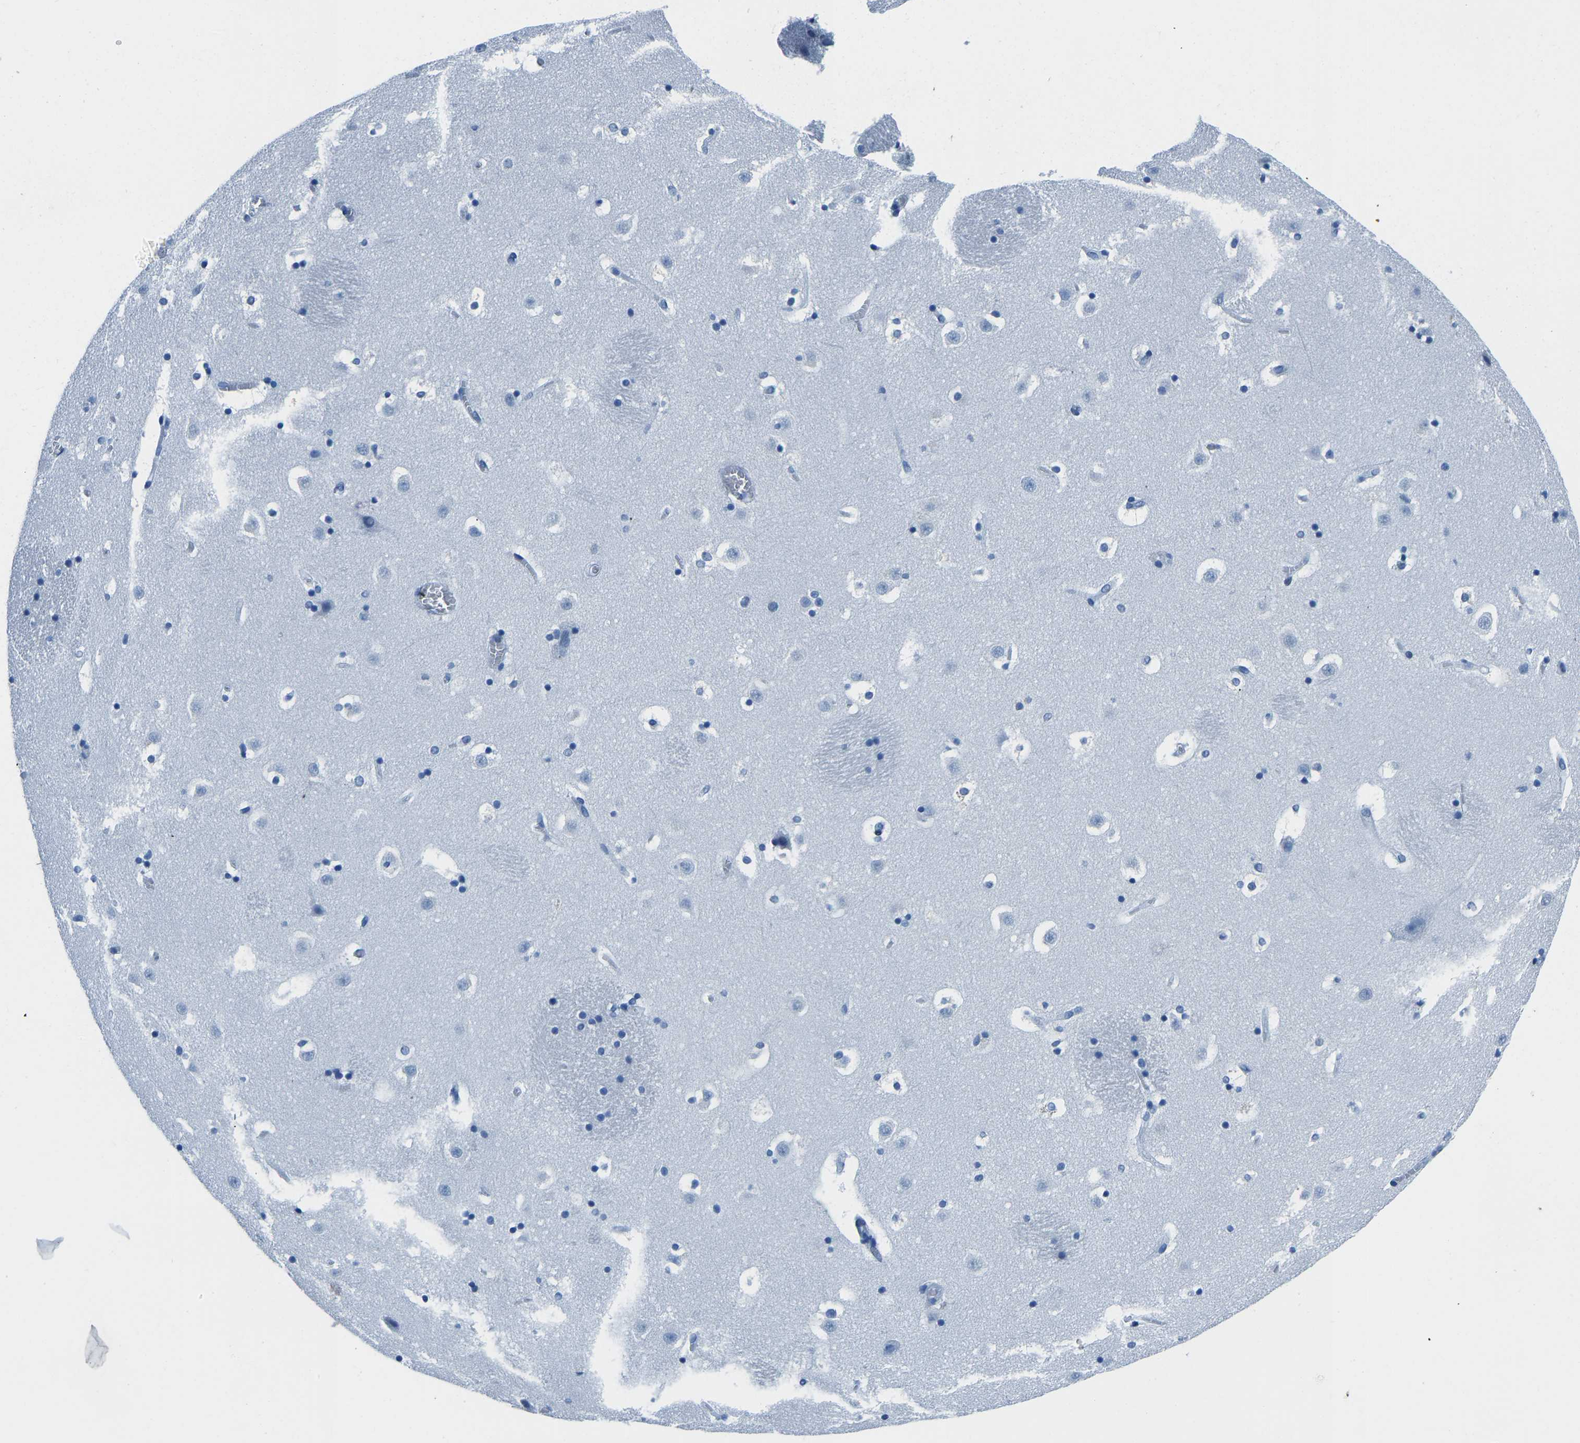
{"staining": {"intensity": "negative", "quantity": "none", "location": "none"}, "tissue": "caudate", "cell_type": "Glial cells", "image_type": "normal", "snomed": [{"axis": "morphology", "description": "Normal tissue, NOS"}, {"axis": "topography", "description": "Lateral ventricle wall"}], "caption": "The immunohistochemistry micrograph has no significant positivity in glial cells of caudate. The staining is performed using DAB brown chromogen with nuclei counter-stained in using hematoxylin.", "gene": "SERPINB3", "patient": {"sex": "male", "age": 45}}